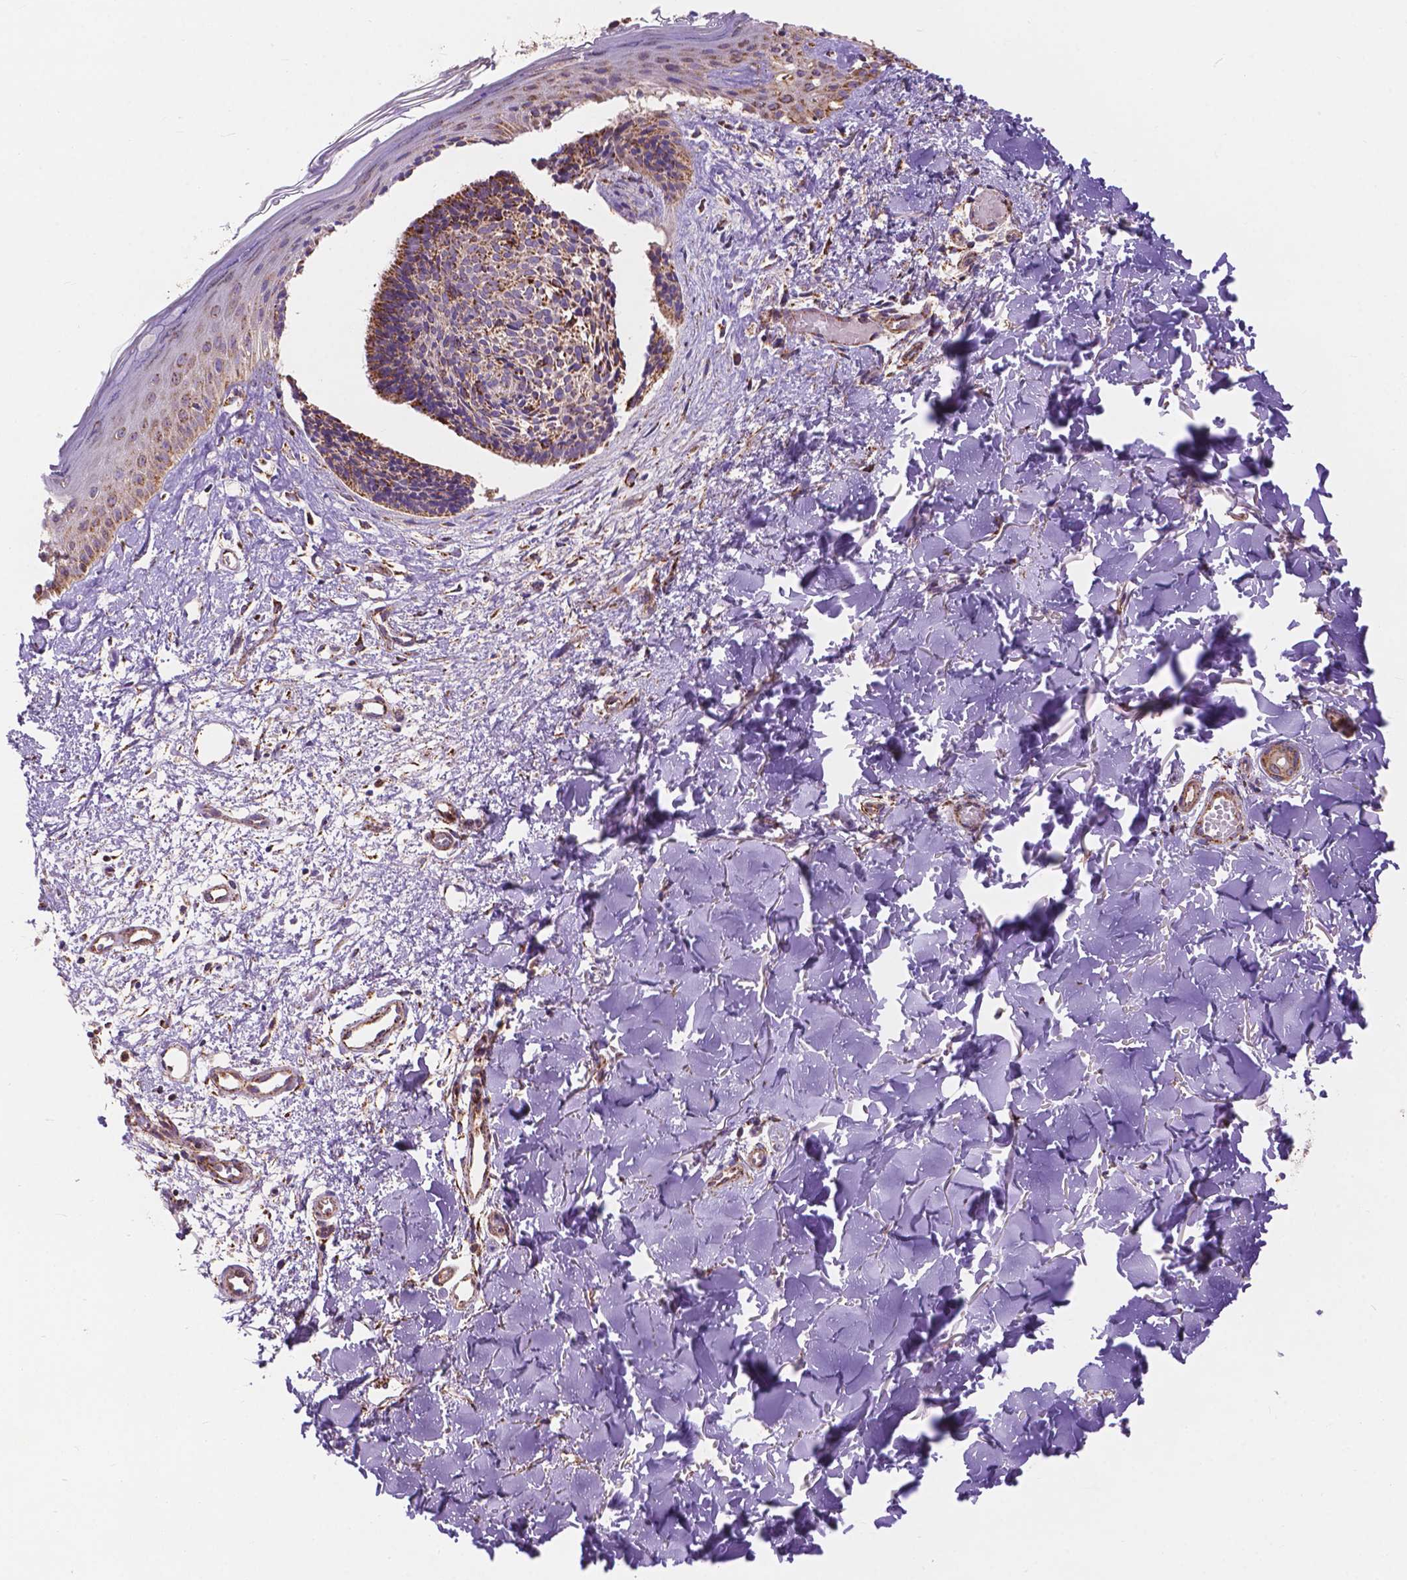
{"staining": {"intensity": "moderate", "quantity": "25%-75%", "location": "cytoplasmic/membranous"}, "tissue": "skin cancer", "cell_type": "Tumor cells", "image_type": "cancer", "snomed": [{"axis": "morphology", "description": "Basal cell carcinoma"}, {"axis": "topography", "description": "Skin"}], "caption": "Immunohistochemical staining of skin cancer exhibits medium levels of moderate cytoplasmic/membranous expression in approximately 25%-75% of tumor cells.", "gene": "AK3", "patient": {"sex": "male", "age": 51}}